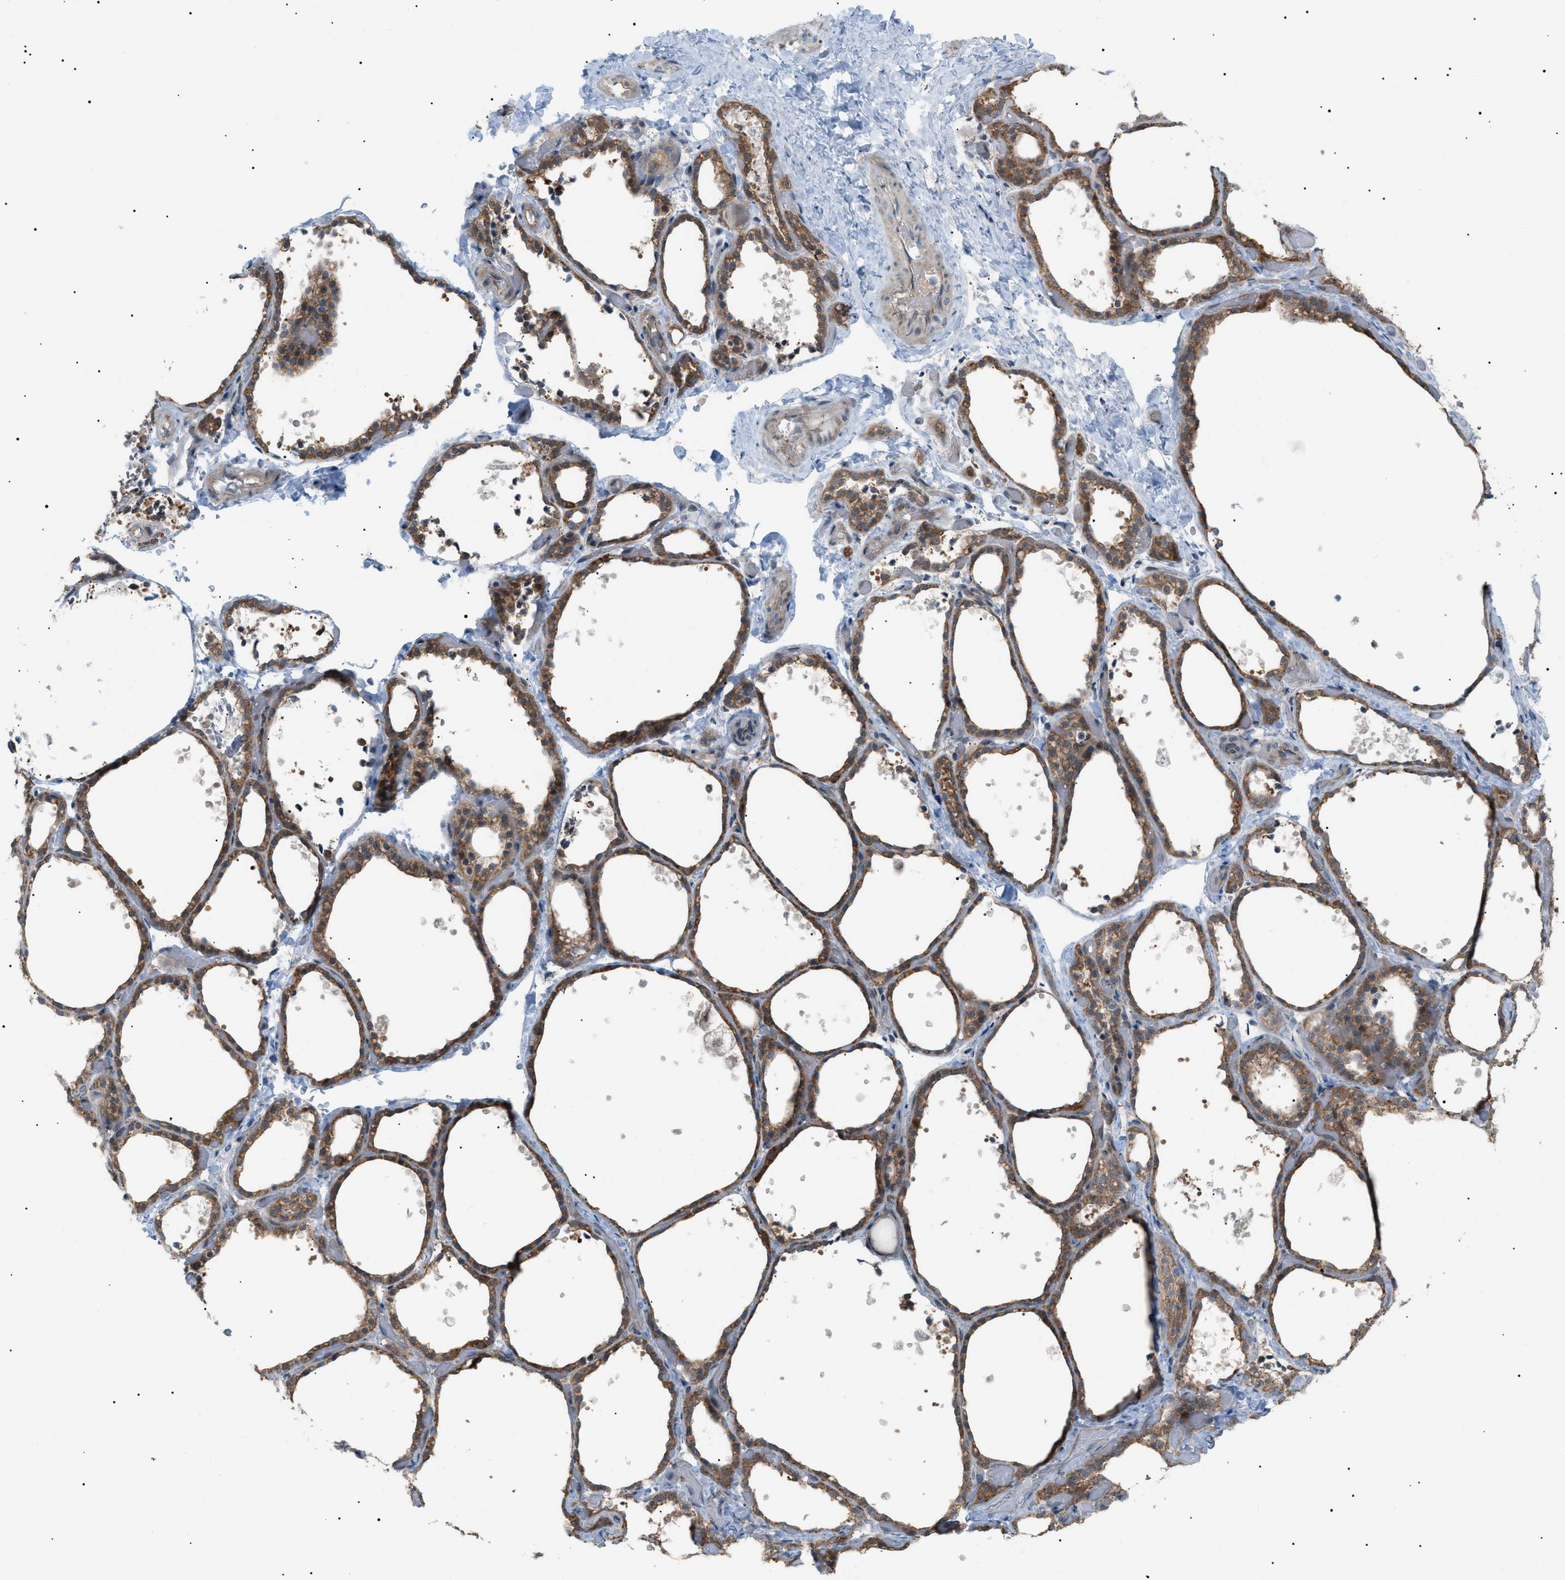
{"staining": {"intensity": "moderate", "quantity": ">75%", "location": "cytoplasmic/membranous"}, "tissue": "thyroid gland", "cell_type": "Glandular cells", "image_type": "normal", "snomed": [{"axis": "morphology", "description": "Normal tissue, NOS"}, {"axis": "topography", "description": "Thyroid gland"}], "caption": "Thyroid gland stained with DAB (3,3'-diaminobenzidine) IHC reveals medium levels of moderate cytoplasmic/membranous positivity in about >75% of glandular cells.", "gene": "LPIN2", "patient": {"sex": "female", "age": 44}}